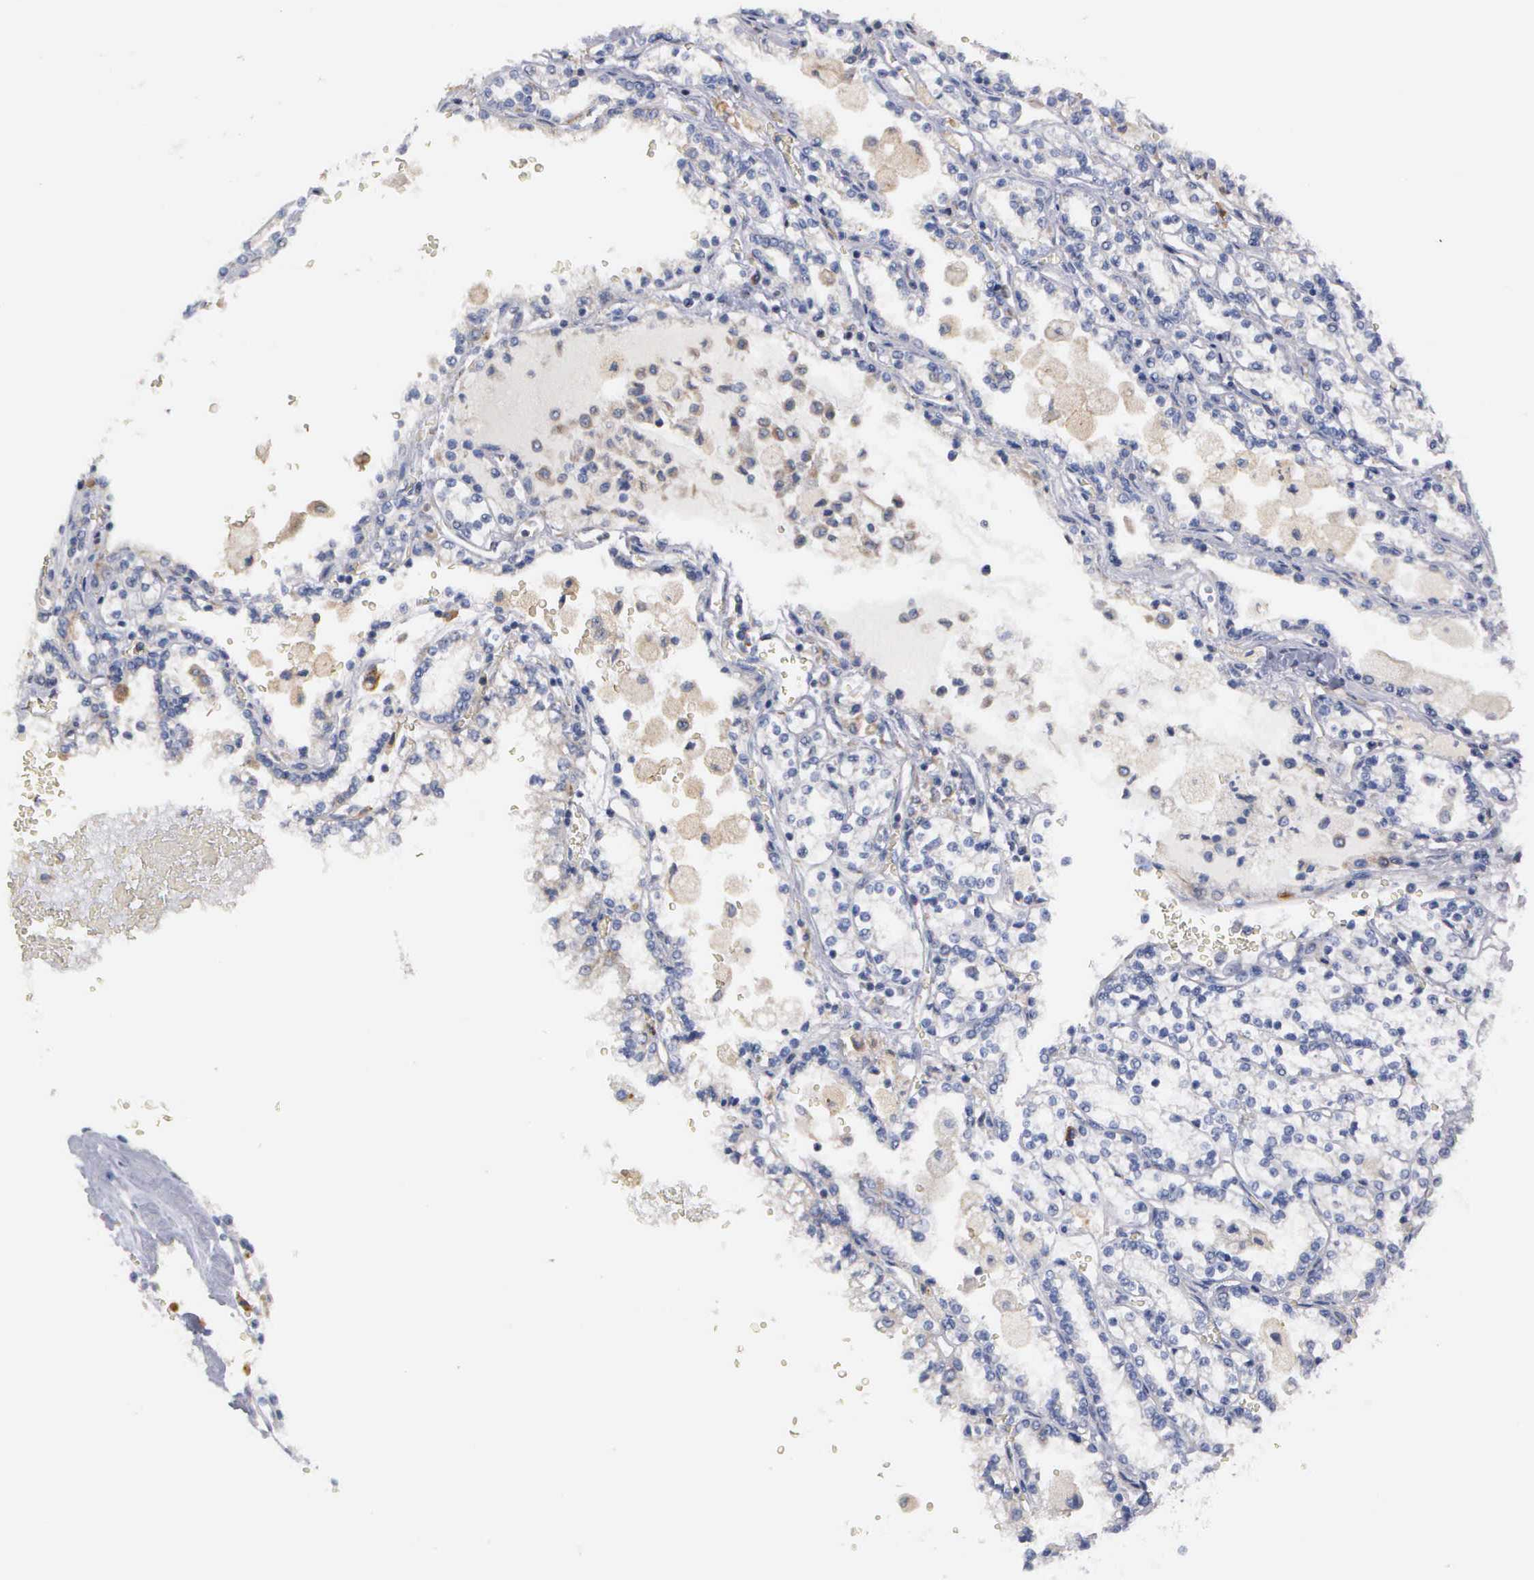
{"staining": {"intensity": "negative", "quantity": "none", "location": "none"}, "tissue": "renal cancer", "cell_type": "Tumor cells", "image_type": "cancer", "snomed": [{"axis": "morphology", "description": "Adenocarcinoma, NOS"}, {"axis": "topography", "description": "Kidney"}], "caption": "IHC histopathology image of neoplastic tissue: human adenocarcinoma (renal) stained with DAB (3,3'-diaminobenzidine) exhibits no significant protein staining in tumor cells.", "gene": "PTGS2", "patient": {"sex": "female", "age": 56}}